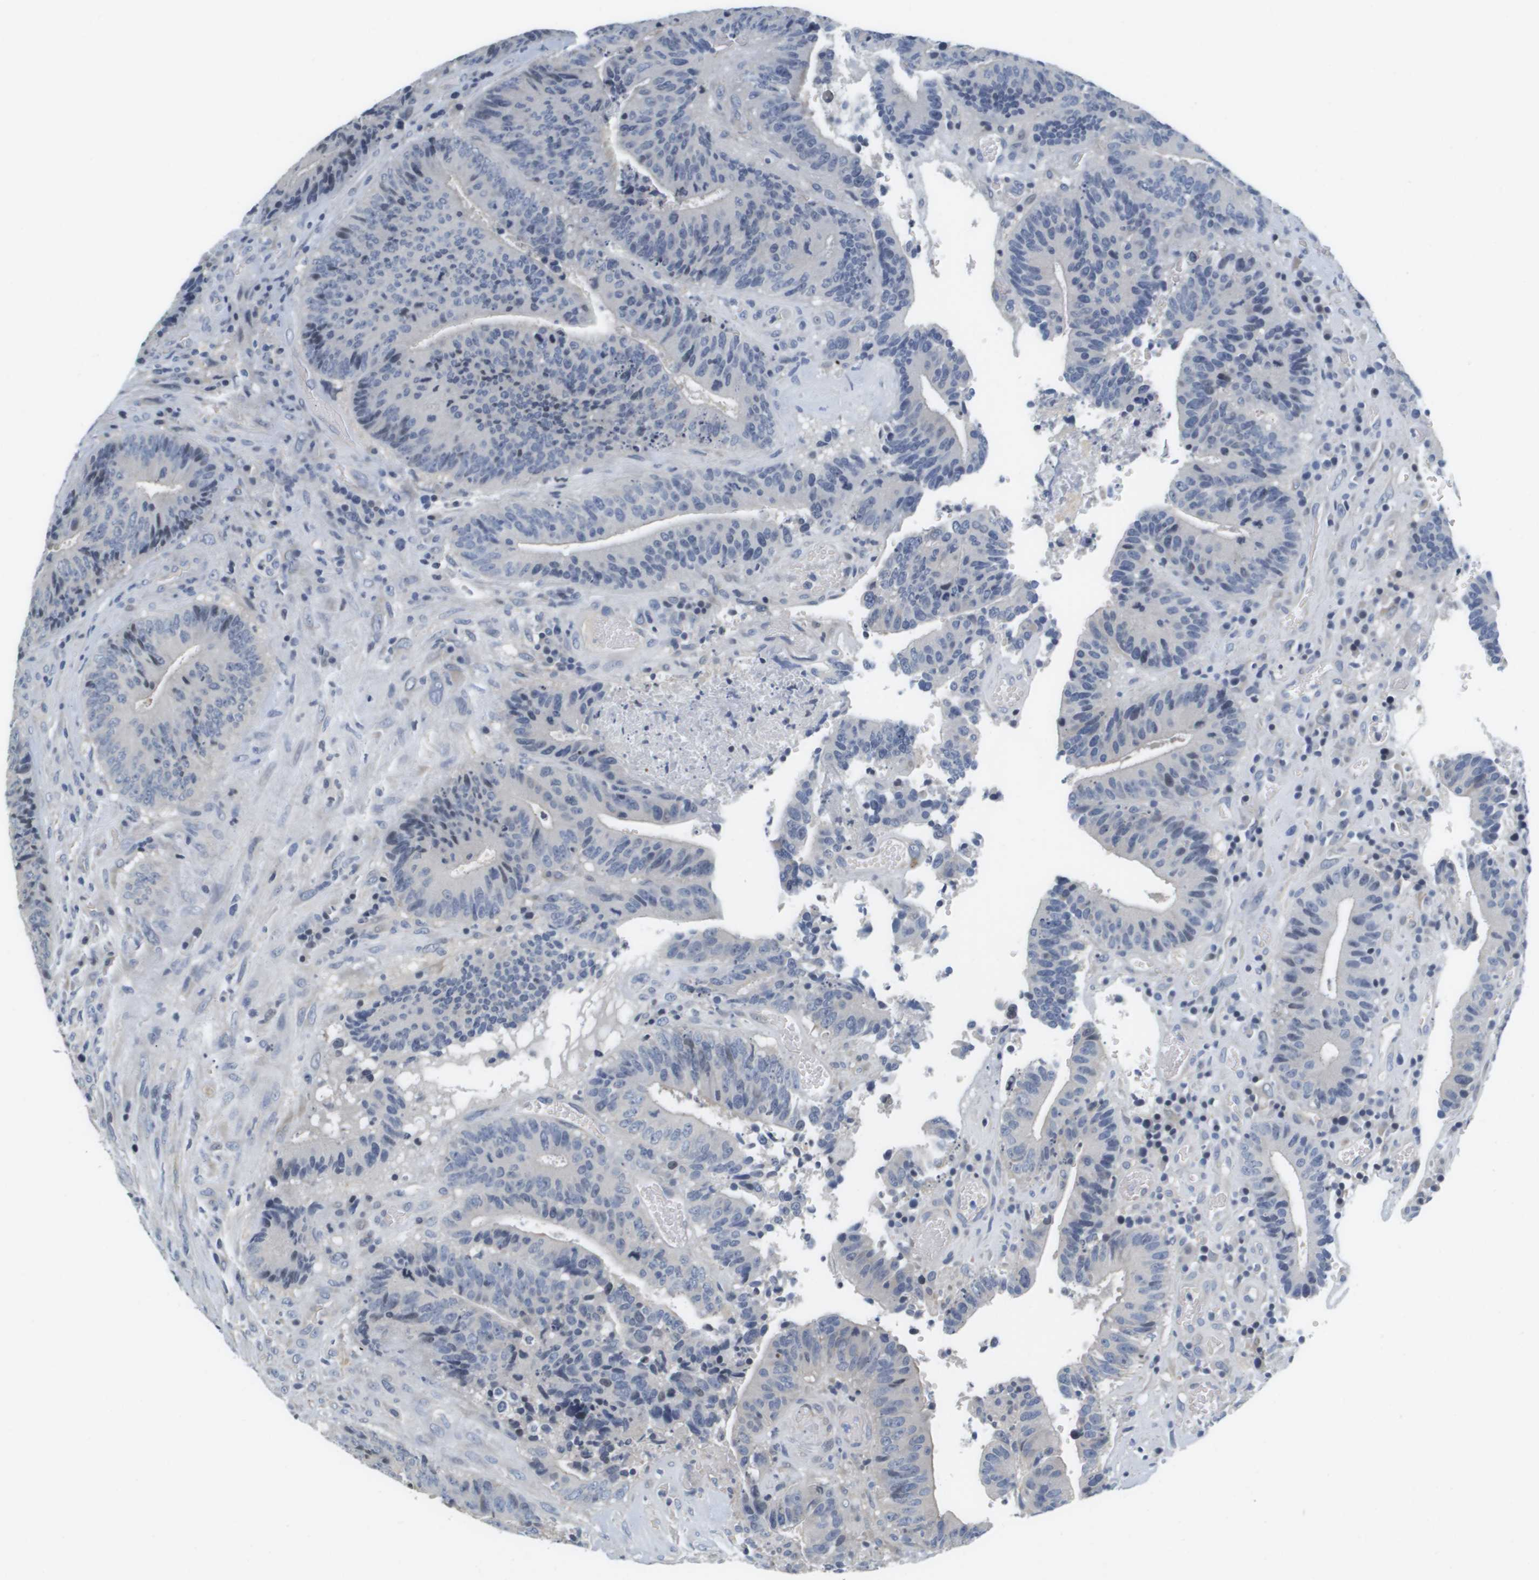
{"staining": {"intensity": "weak", "quantity": "<25%", "location": "nuclear"}, "tissue": "colorectal cancer", "cell_type": "Tumor cells", "image_type": "cancer", "snomed": [{"axis": "morphology", "description": "Adenocarcinoma, NOS"}, {"axis": "topography", "description": "Rectum"}], "caption": "Tumor cells show no significant expression in colorectal cancer (adenocarcinoma).", "gene": "KCNJ5", "patient": {"sex": "male", "age": 72}}